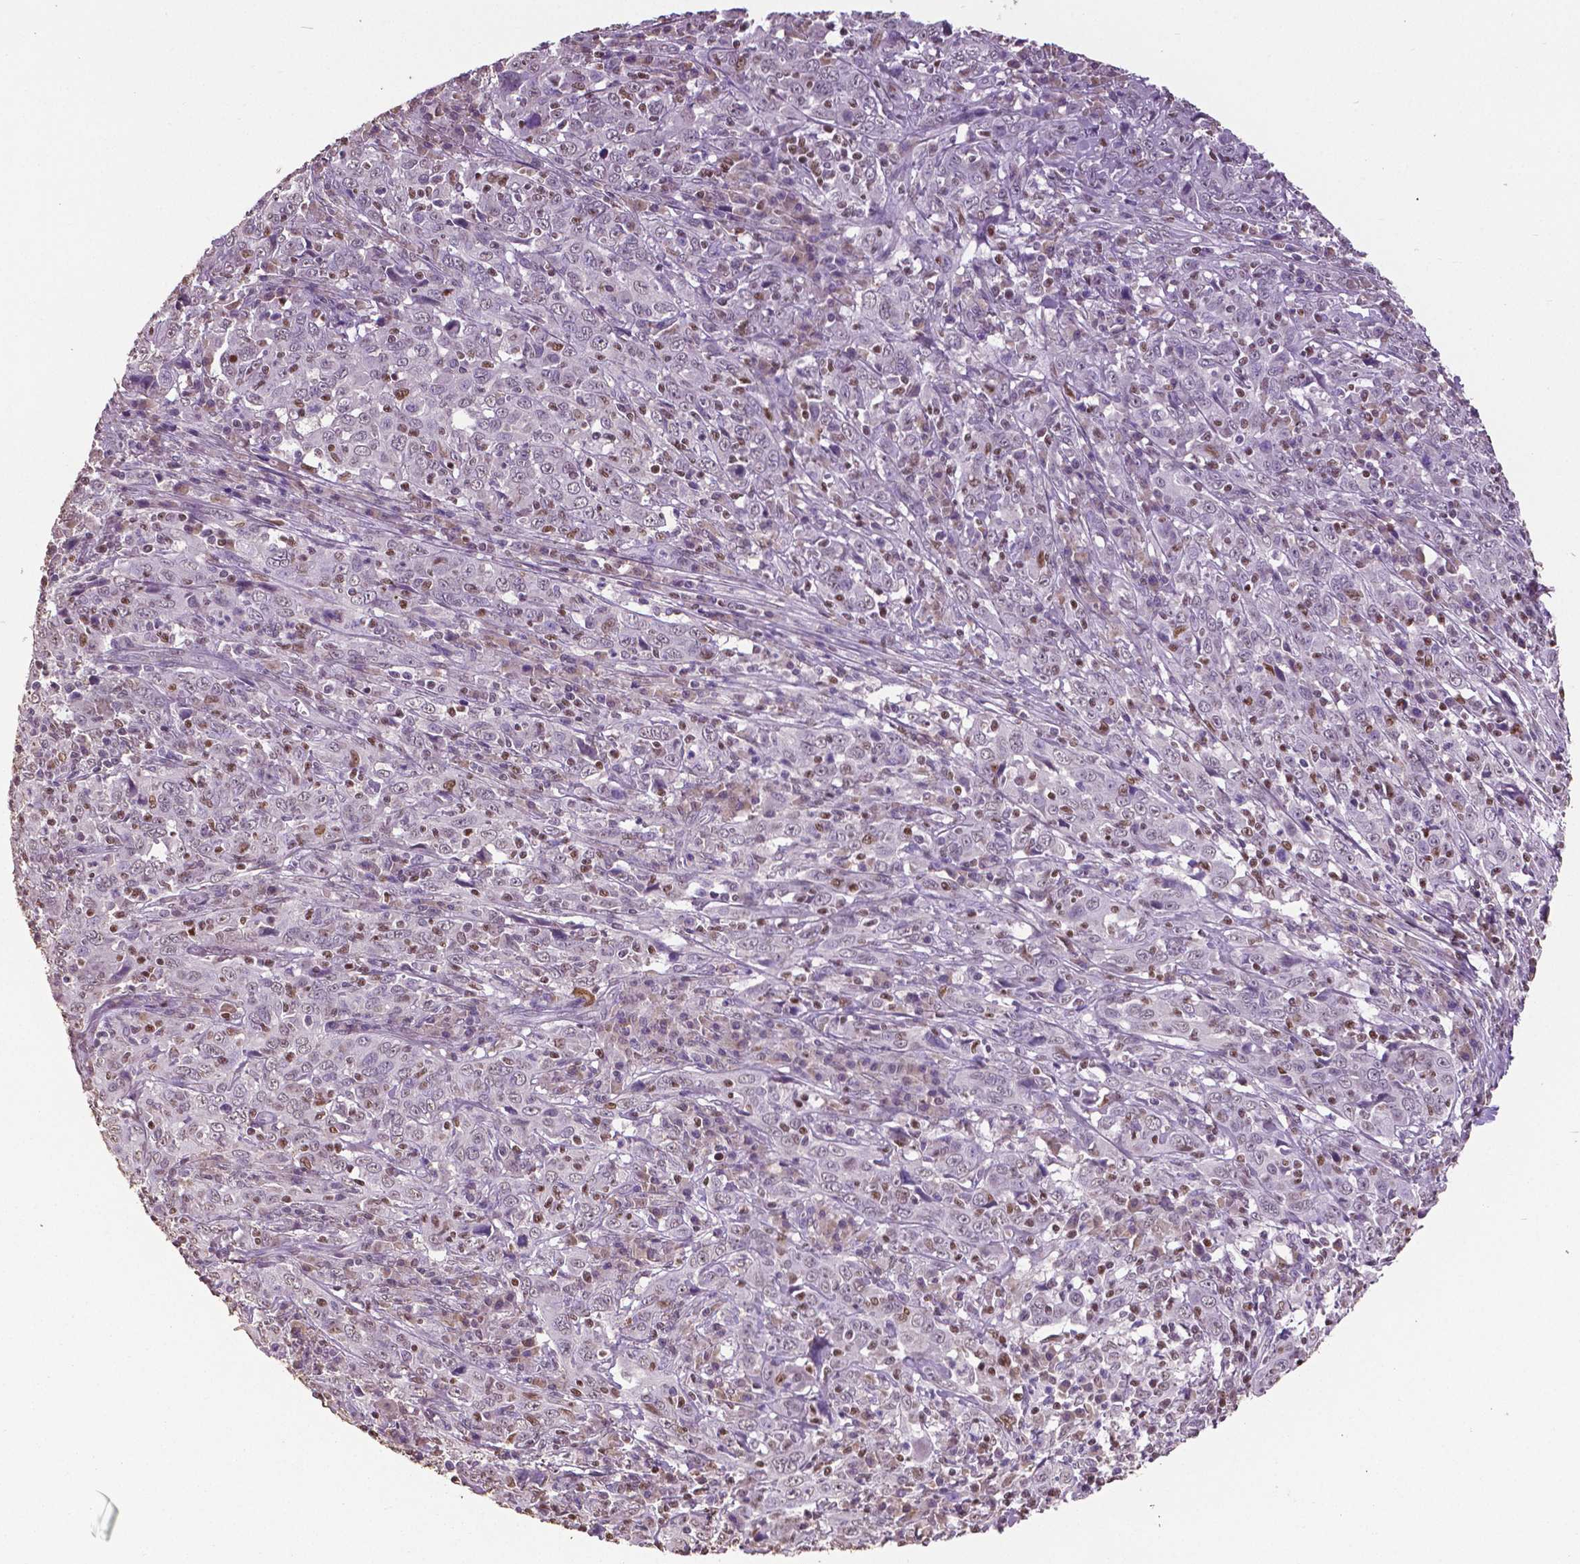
{"staining": {"intensity": "negative", "quantity": "none", "location": "none"}, "tissue": "cervical cancer", "cell_type": "Tumor cells", "image_type": "cancer", "snomed": [{"axis": "morphology", "description": "Squamous cell carcinoma, NOS"}, {"axis": "topography", "description": "Cervix"}], "caption": "This is a histopathology image of immunohistochemistry staining of cervical cancer, which shows no positivity in tumor cells.", "gene": "RUNX3", "patient": {"sex": "female", "age": 46}}